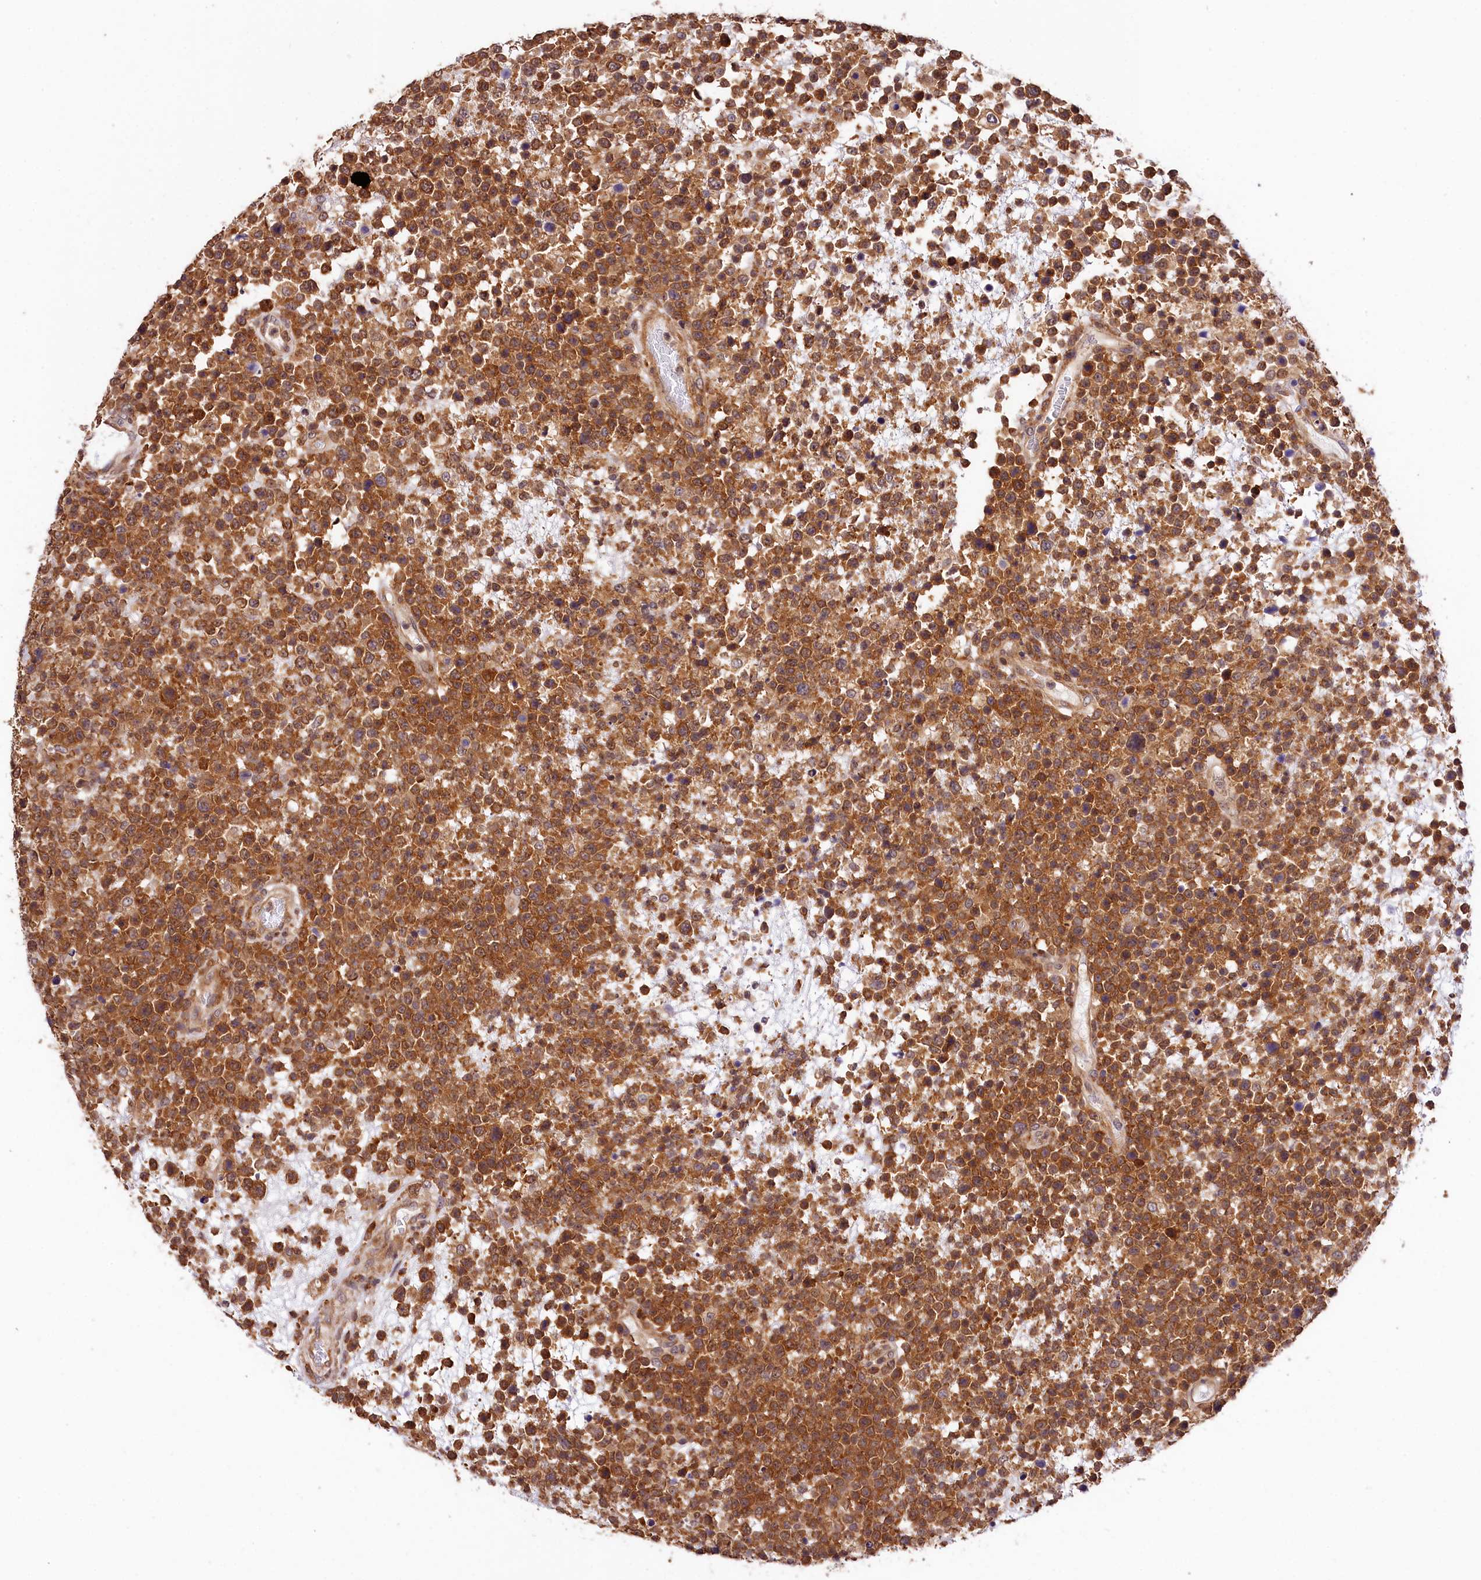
{"staining": {"intensity": "moderate", "quantity": ">75%", "location": "cytoplasmic/membranous"}, "tissue": "lymphoma", "cell_type": "Tumor cells", "image_type": "cancer", "snomed": [{"axis": "morphology", "description": "Malignant lymphoma, non-Hodgkin's type, High grade"}, {"axis": "topography", "description": "Colon"}], "caption": "Protein staining displays moderate cytoplasmic/membranous expression in about >75% of tumor cells in lymphoma.", "gene": "CHORDC1", "patient": {"sex": "female", "age": 53}}